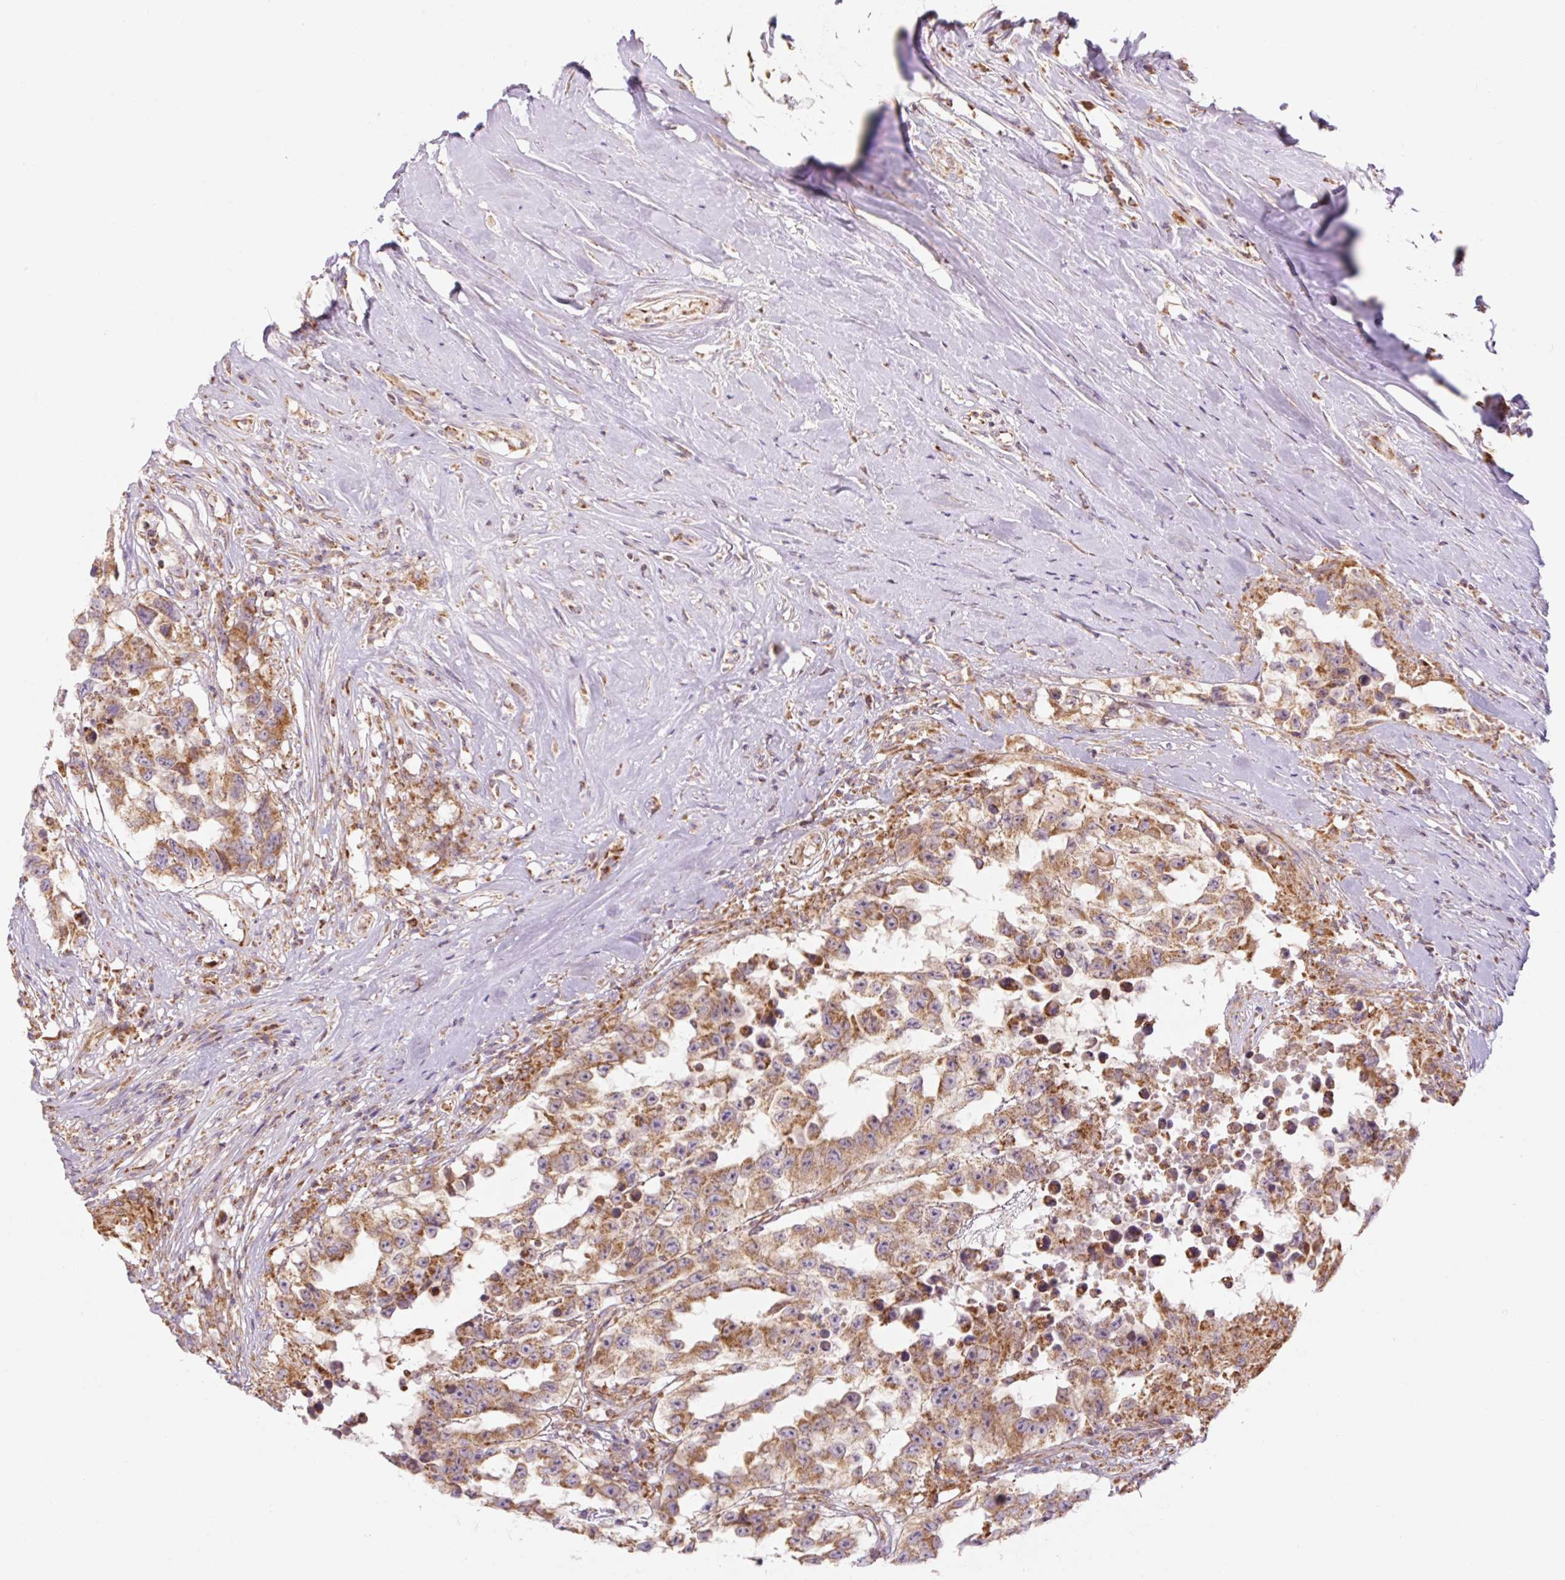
{"staining": {"intensity": "moderate", "quantity": ">75%", "location": "cytoplasmic/membranous"}, "tissue": "testis cancer", "cell_type": "Tumor cells", "image_type": "cancer", "snomed": [{"axis": "morphology", "description": "Carcinoma, Embryonal, NOS"}, {"axis": "topography", "description": "Testis"}], "caption": "This histopathology image exhibits IHC staining of human testis cancer (embryonal carcinoma), with medium moderate cytoplasmic/membranous expression in about >75% of tumor cells.", "gene": "GOSR2", "patient": {"sex": "male", "age": 83}}